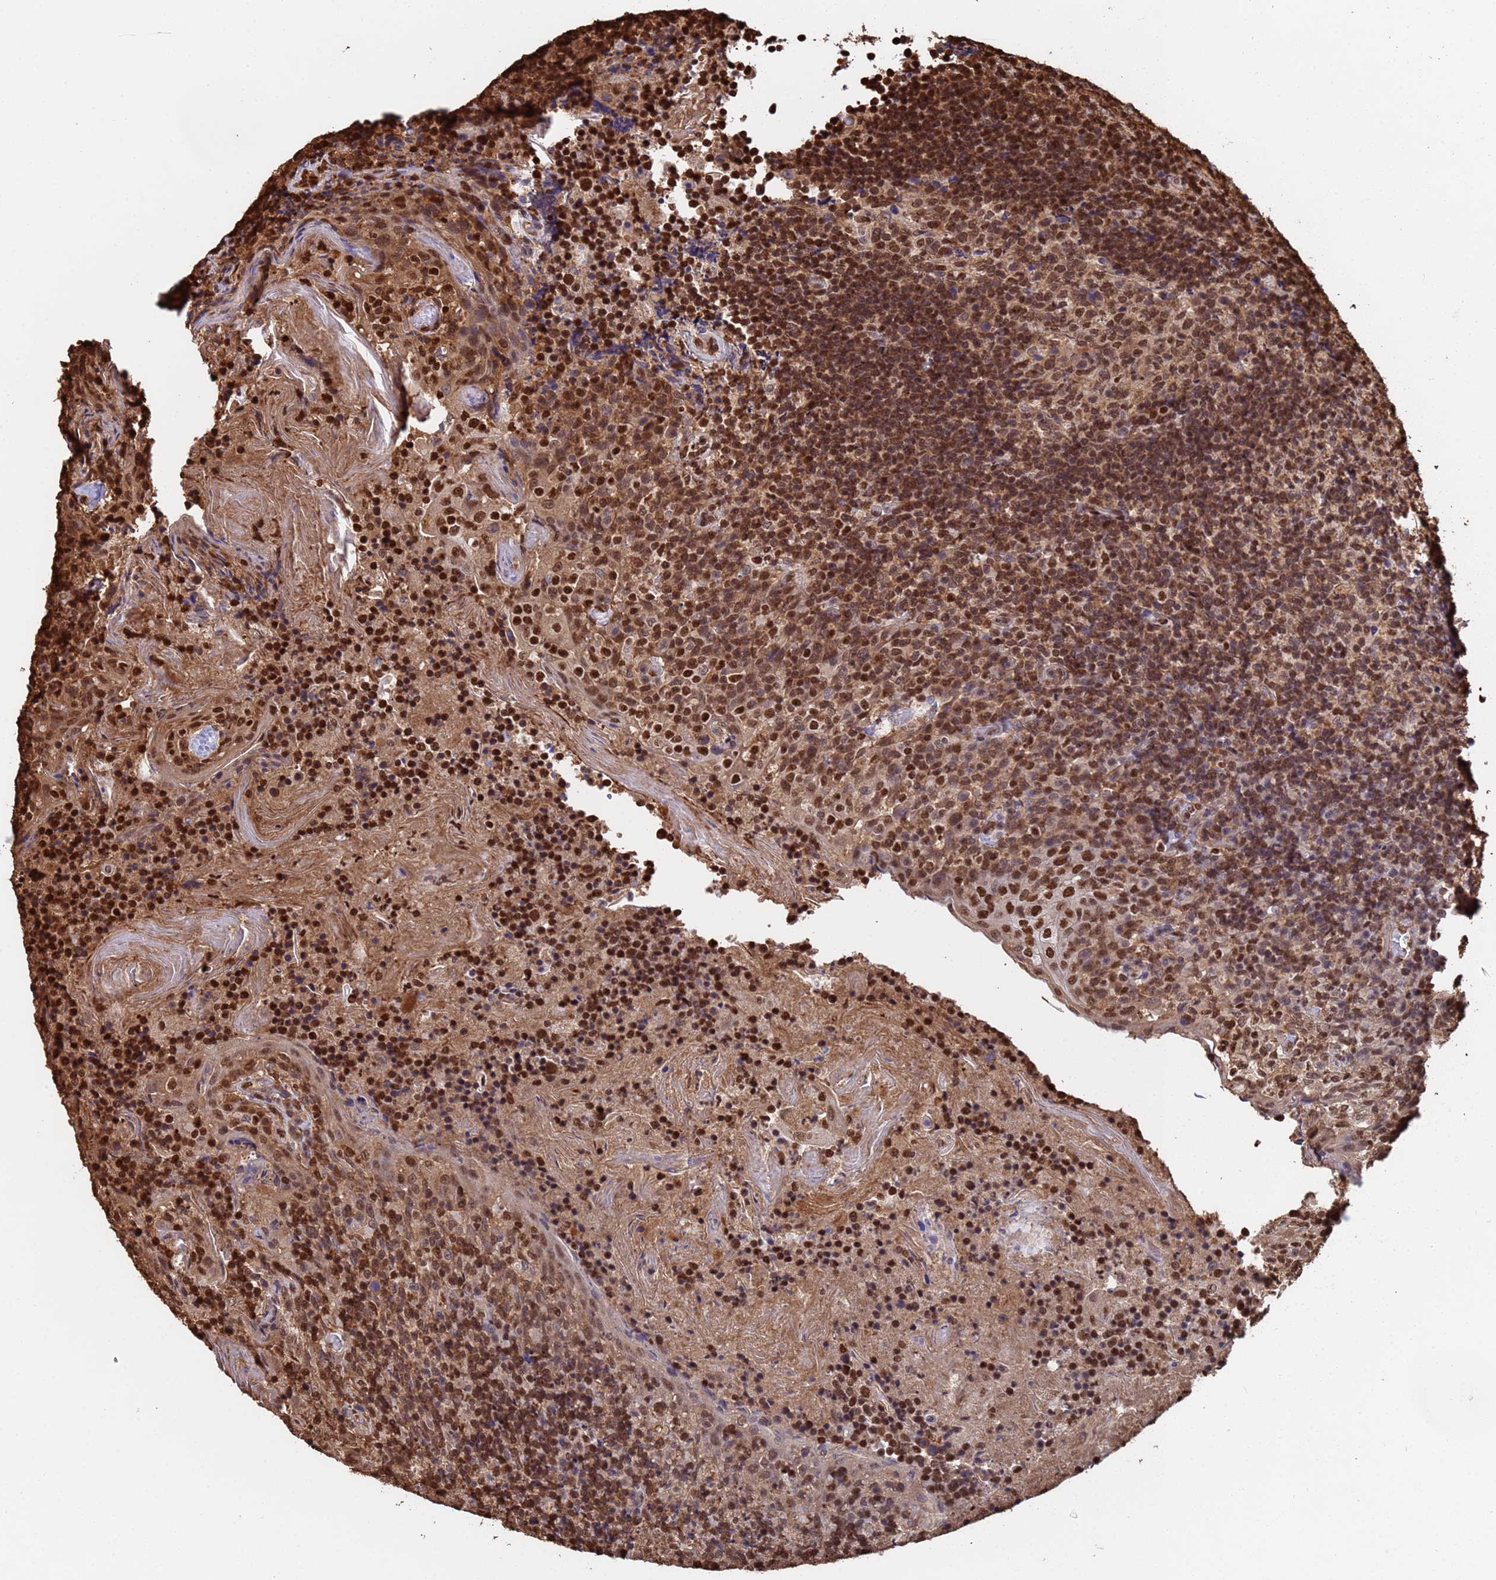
{"staining": {"intensity": "weak", "quantity": ">75%", "location": "cytoplasmic/membranous,nuclear"}, "tissue": "tonsil", "cell_type": "Germinal center cells", "image_type": "normal", "snomed": [{"axis": "morphology", "description": "Normal tissue, NOS"}, {"axis": "topography", "description": "Tonsil"}], "caption": "The immunohistochemical stain shows weak cytoplasmic/membranous,nuclear expression in germinal center cells of normal tonsil.", "gene": "SUMO2", "patient": {"sex": "female", "age": 10}}